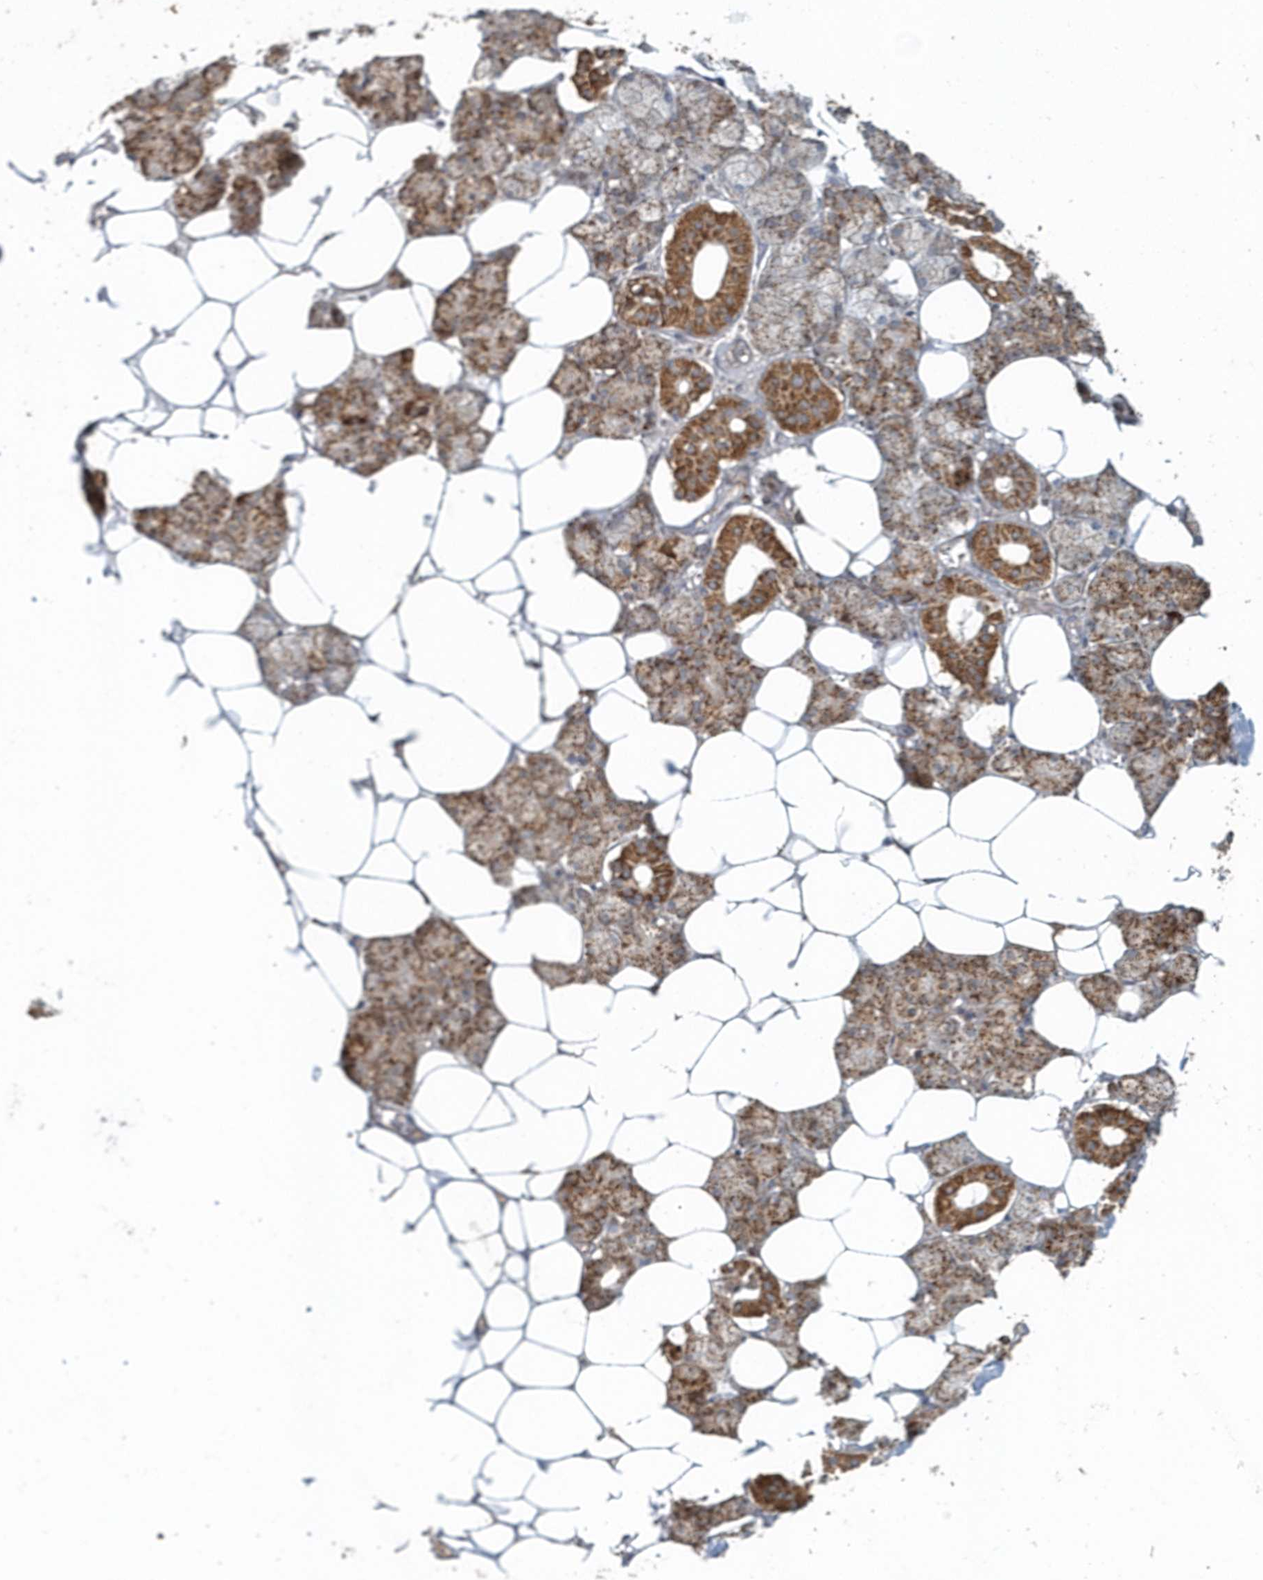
{"staining": {"intensity": "moderate", "quantity": ">75%", "location": "cytoplasmic/membranous"}, "tissue": "salivary gland", "cell_type": "Glandular cells", "image_type": "normal", "snomed": [{"axis": "morphology", "description": "Normal tissue, NOS"}, {"axis": "topography", "description": "Salivary gland"}], "caption": "This histopathology image demonstrates normal salivary gland stained with immunohistochemistry (IHC) to label a protein in brown. The cytoplasmic/membranous of glandular cells show moderate positivity for the protein. Nuclei are counter-stained blue.", "gene": "MMUT", "patient": {"sex": "male", "age": 62}}